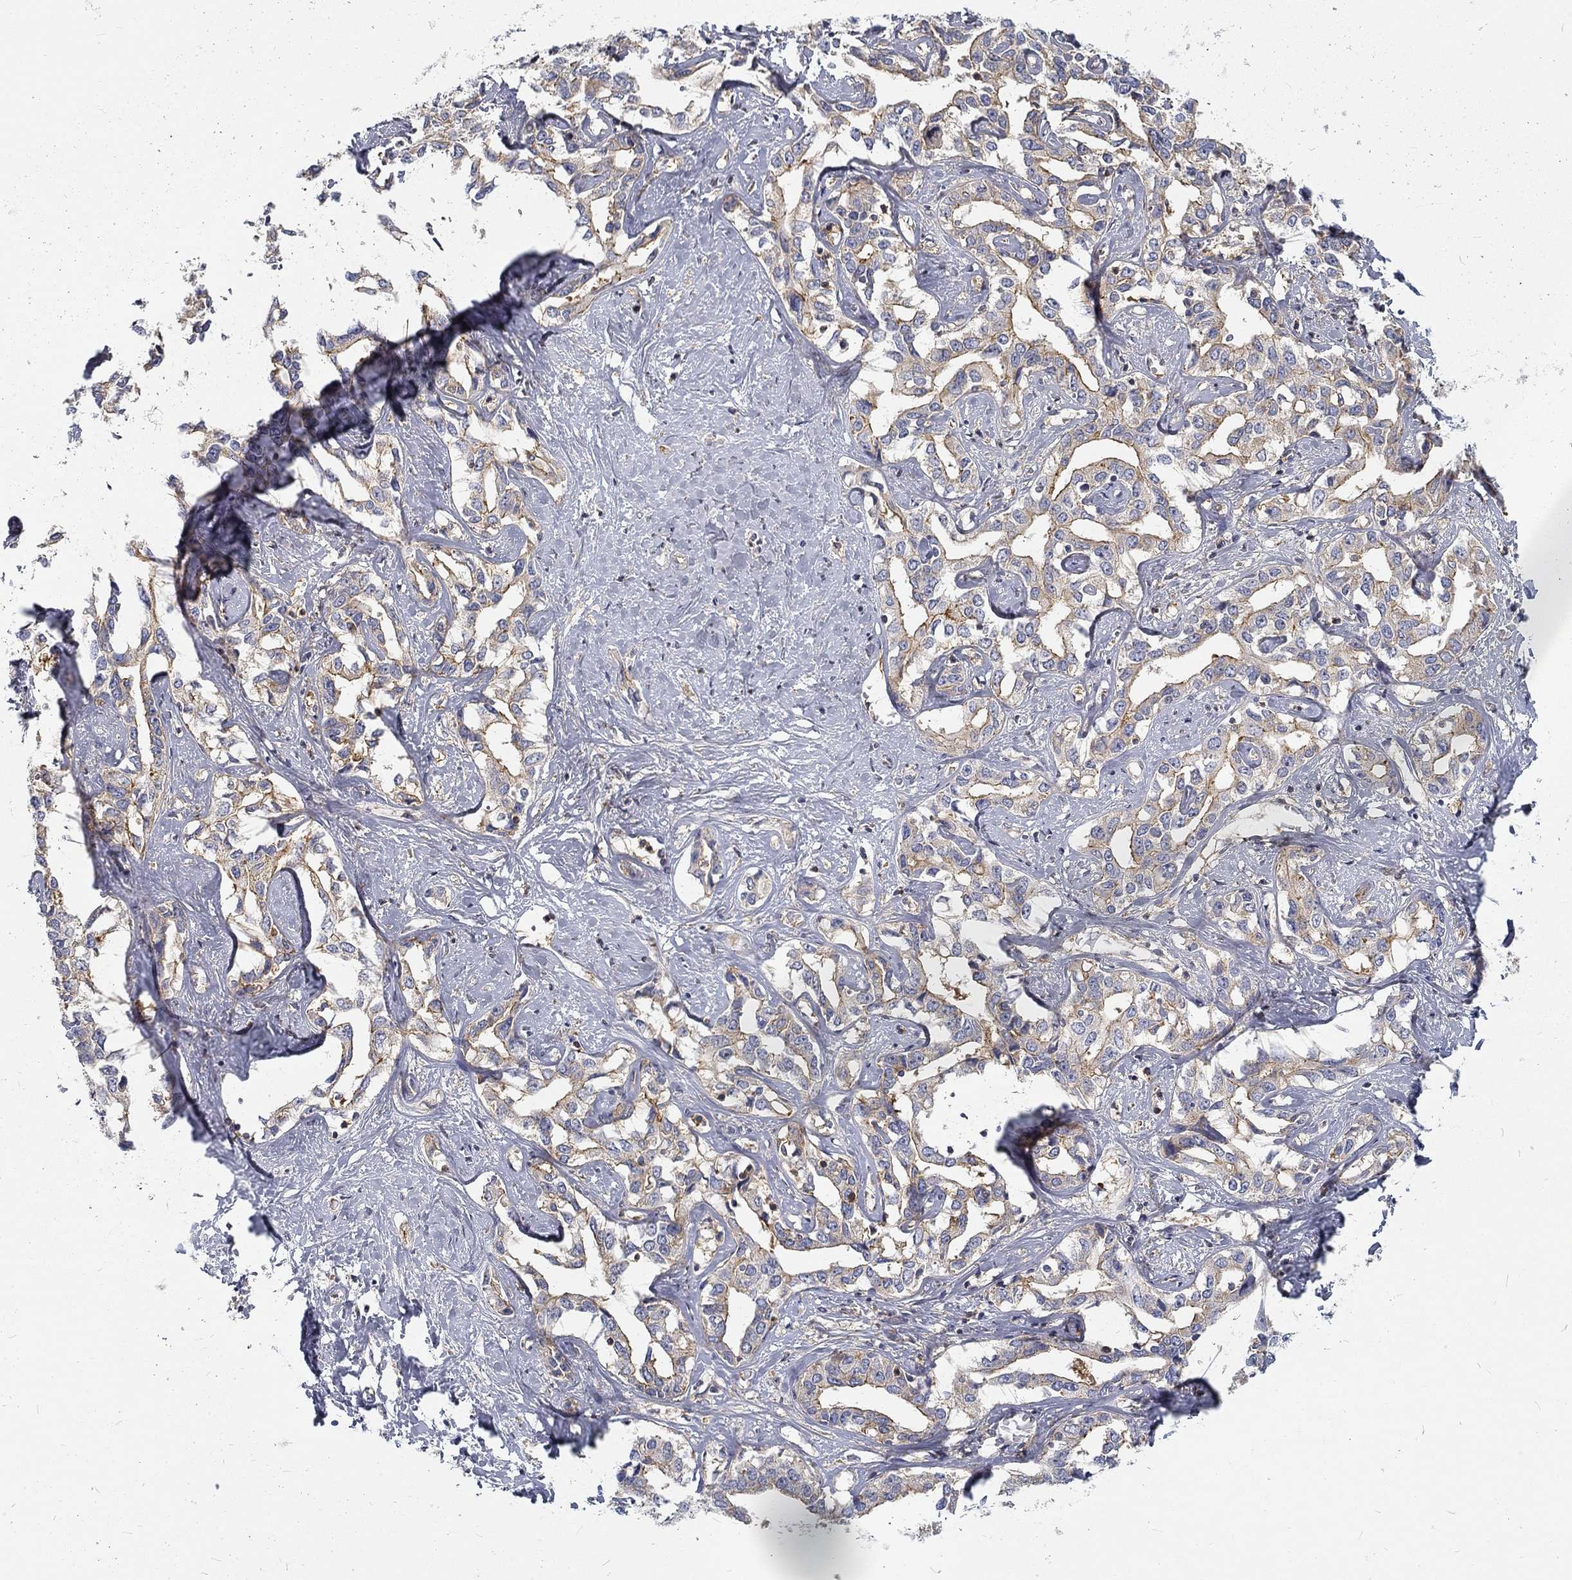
{"staining": {"intensity": "moderate", "quantity": "<25%", "location": "cytoplasmic/membranous"}, "tissue": "liver cancer", "cell_type": "Tumor cells", "image_type": "cancer", "snomed": [{"axis": "morphology", "description": "Cholangiocarcinoma"}, {"axis": "topography", "description": "Liver"}], "caption": "The image displays staining of cholangiocarcinoma (liver), revealing moderate cytoplasmic/membranous protein staining (brown color) within tumor cells.", "gene": "MTMR11", "patient": {"sex": "male", "age": 59}}